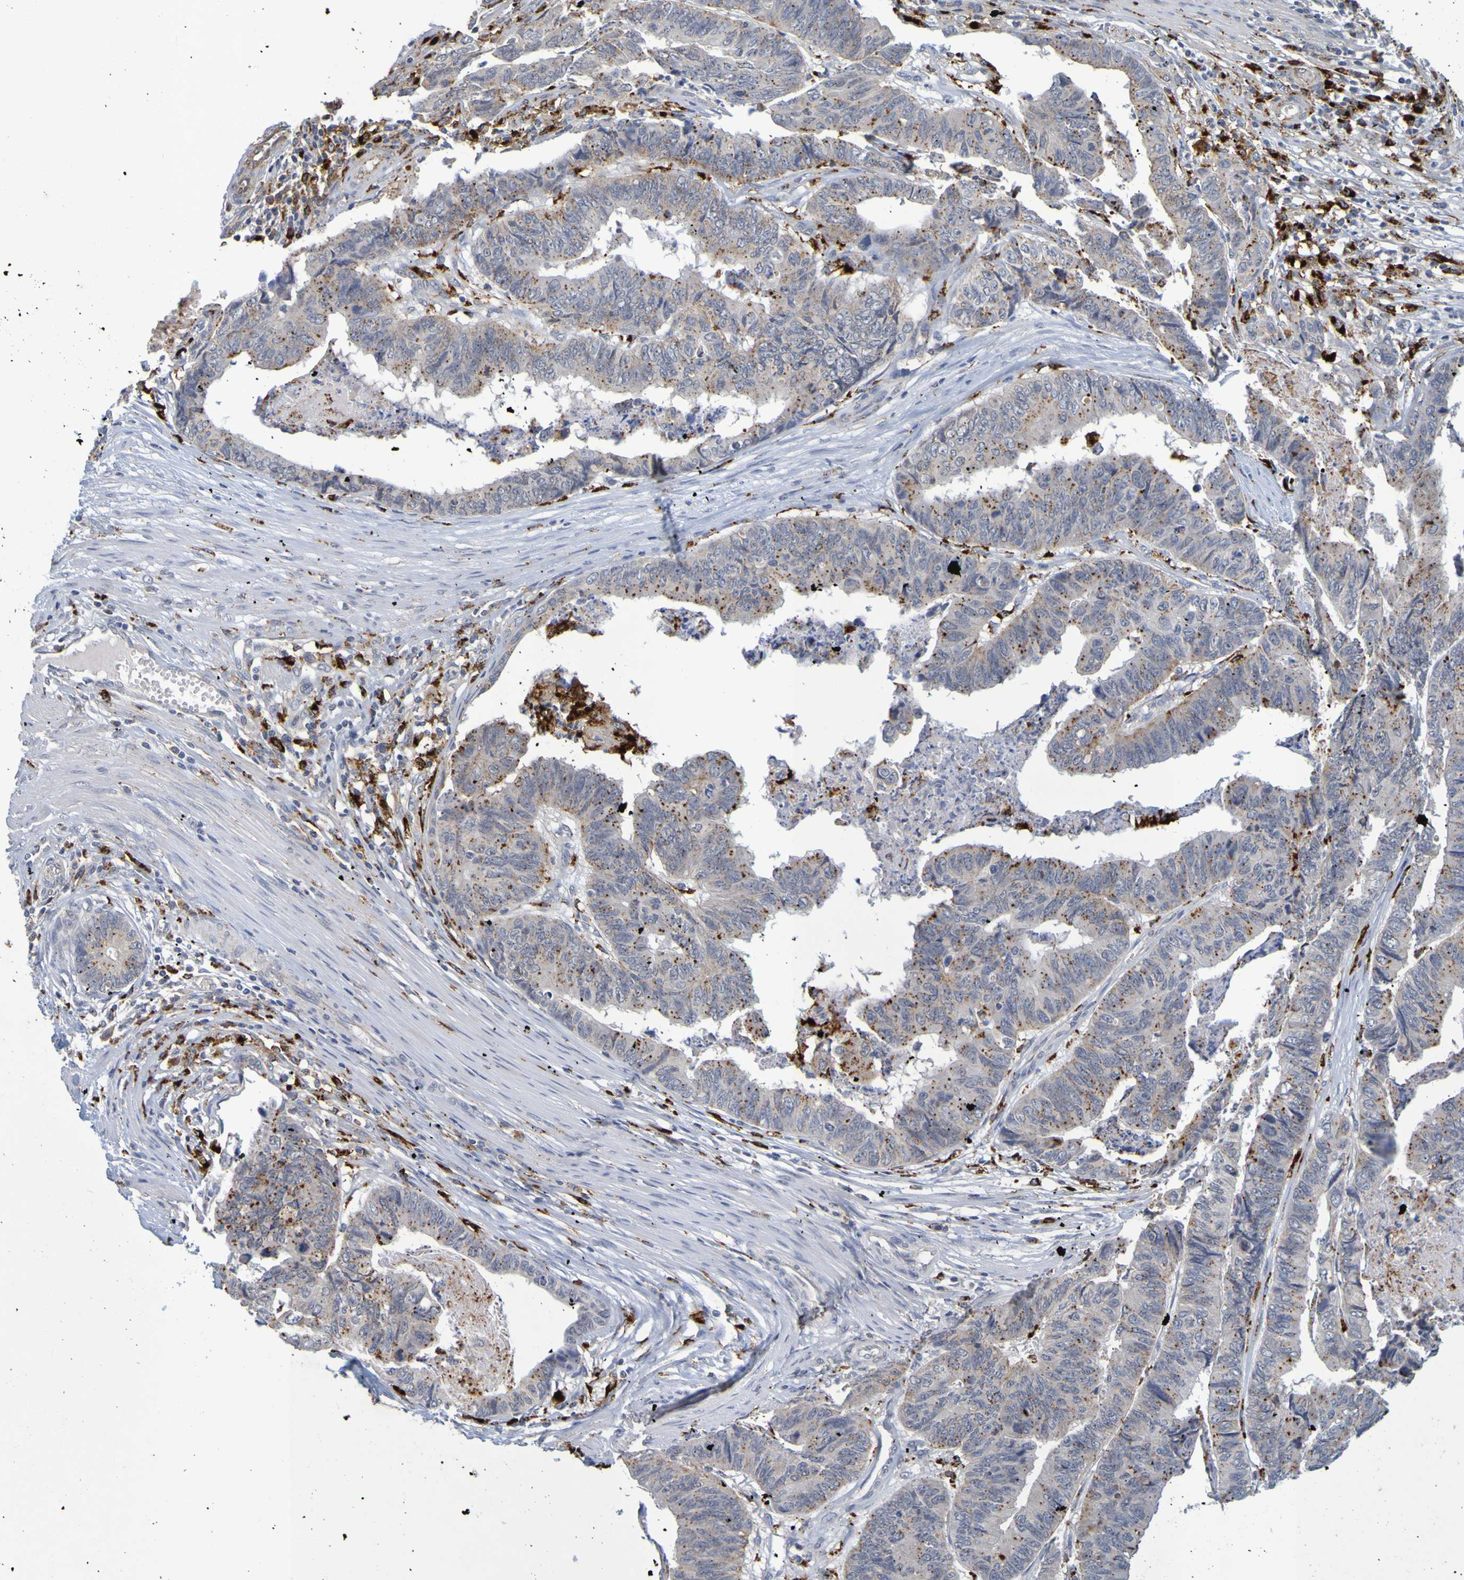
{"staining": {"intensity": "moderate", "quantity": "<25%", "location": "cytoplasmic/membranous"}, "tissue": "stomach cancer", "cell_type": "Tumor cells", "image_type": "cancer", "snomed": [{"axis": "morphology", "description": "Adenocarcinoma, NOS"}, {"axis": "topography", "description": "Stomach, lower"}], "caption": "The immunohistochemical stain labels moderate cytoplasmic/membranous positivity in tumor cells of stomach cancer tissue.", "gene": "TPH1", "patient": {"sex": "male", "age": 77}}